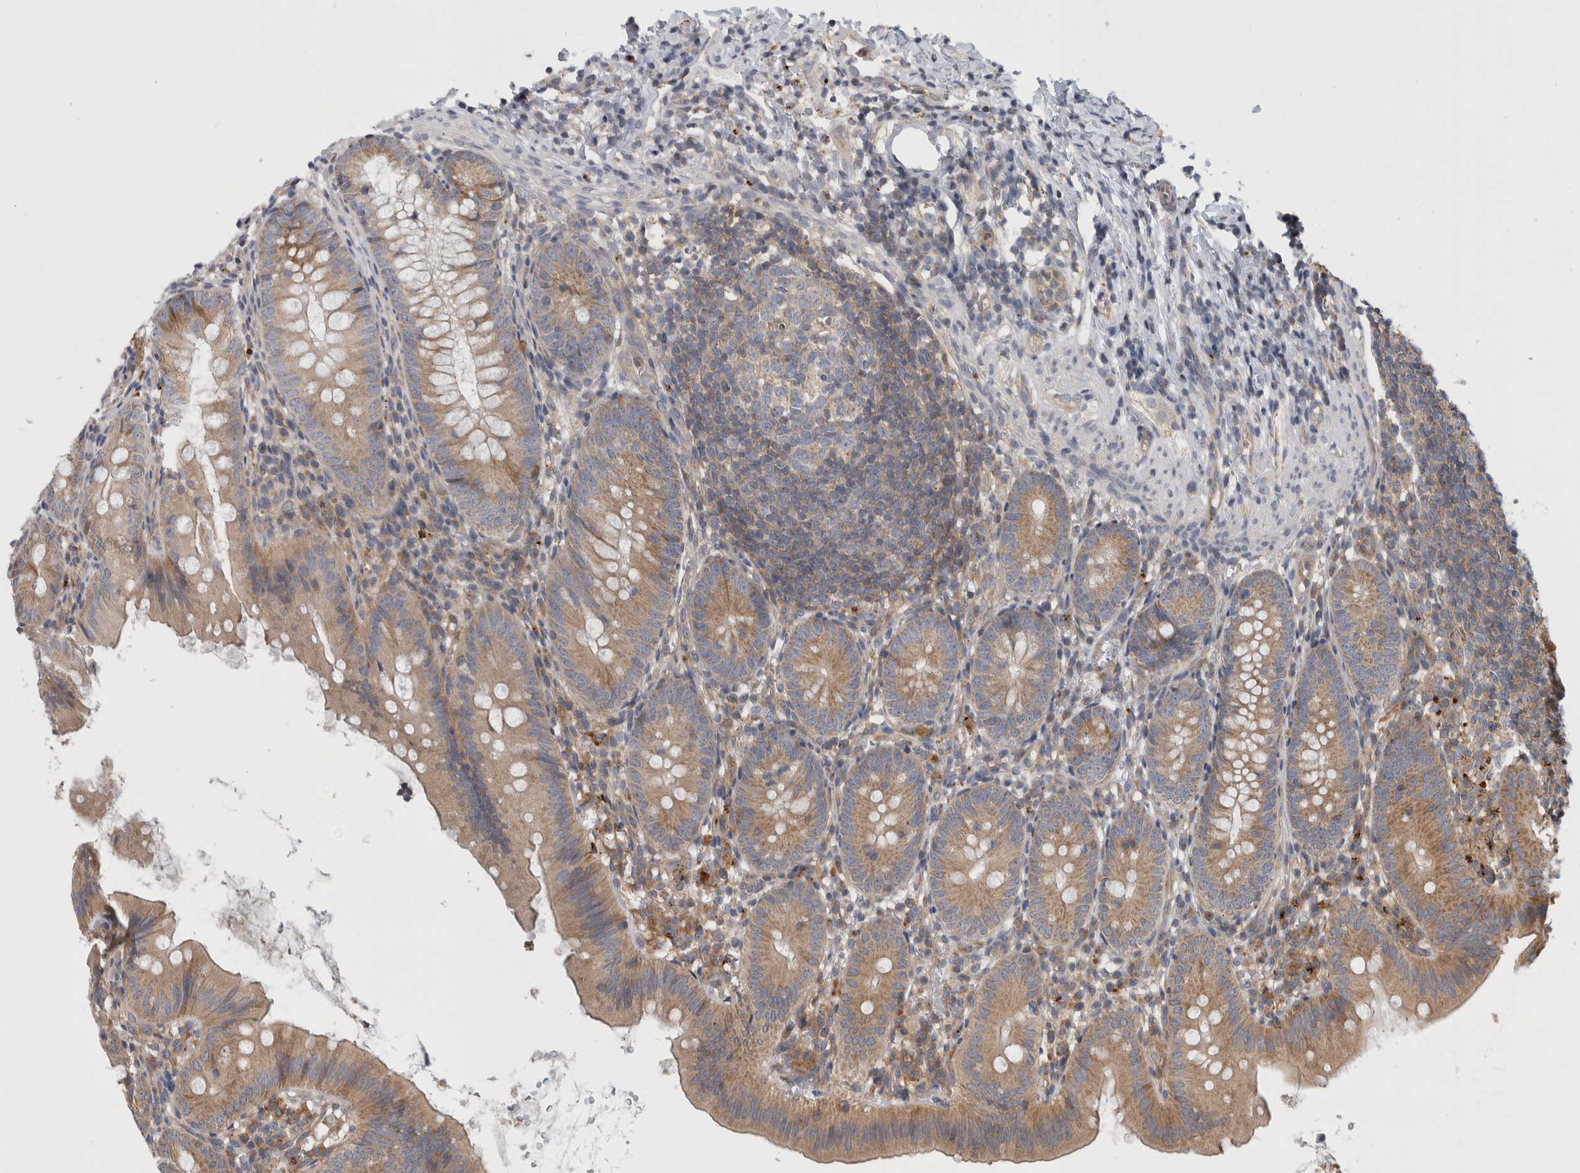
{"staining": {"intensity": "moderate", "quantity": ">75%", "location": "cytoplasmic/membranous"}, "tissue": "appendix", "cell_type": "Glandular cells", "image_type": "normal", "snomed": [{"axis": "morphology", "description": "Normal tissue, NOS"}, {"axis": "topography", "description": "Appendix"}], "caption": "The image exhibits immunohistochemical staining of normal appendix. There is moderate cytoplasmic/membranous positivity is seen in about >75% of glandular cells.", "gene": "GRIK2", "patient": {"sex": "male", "age": 1}}